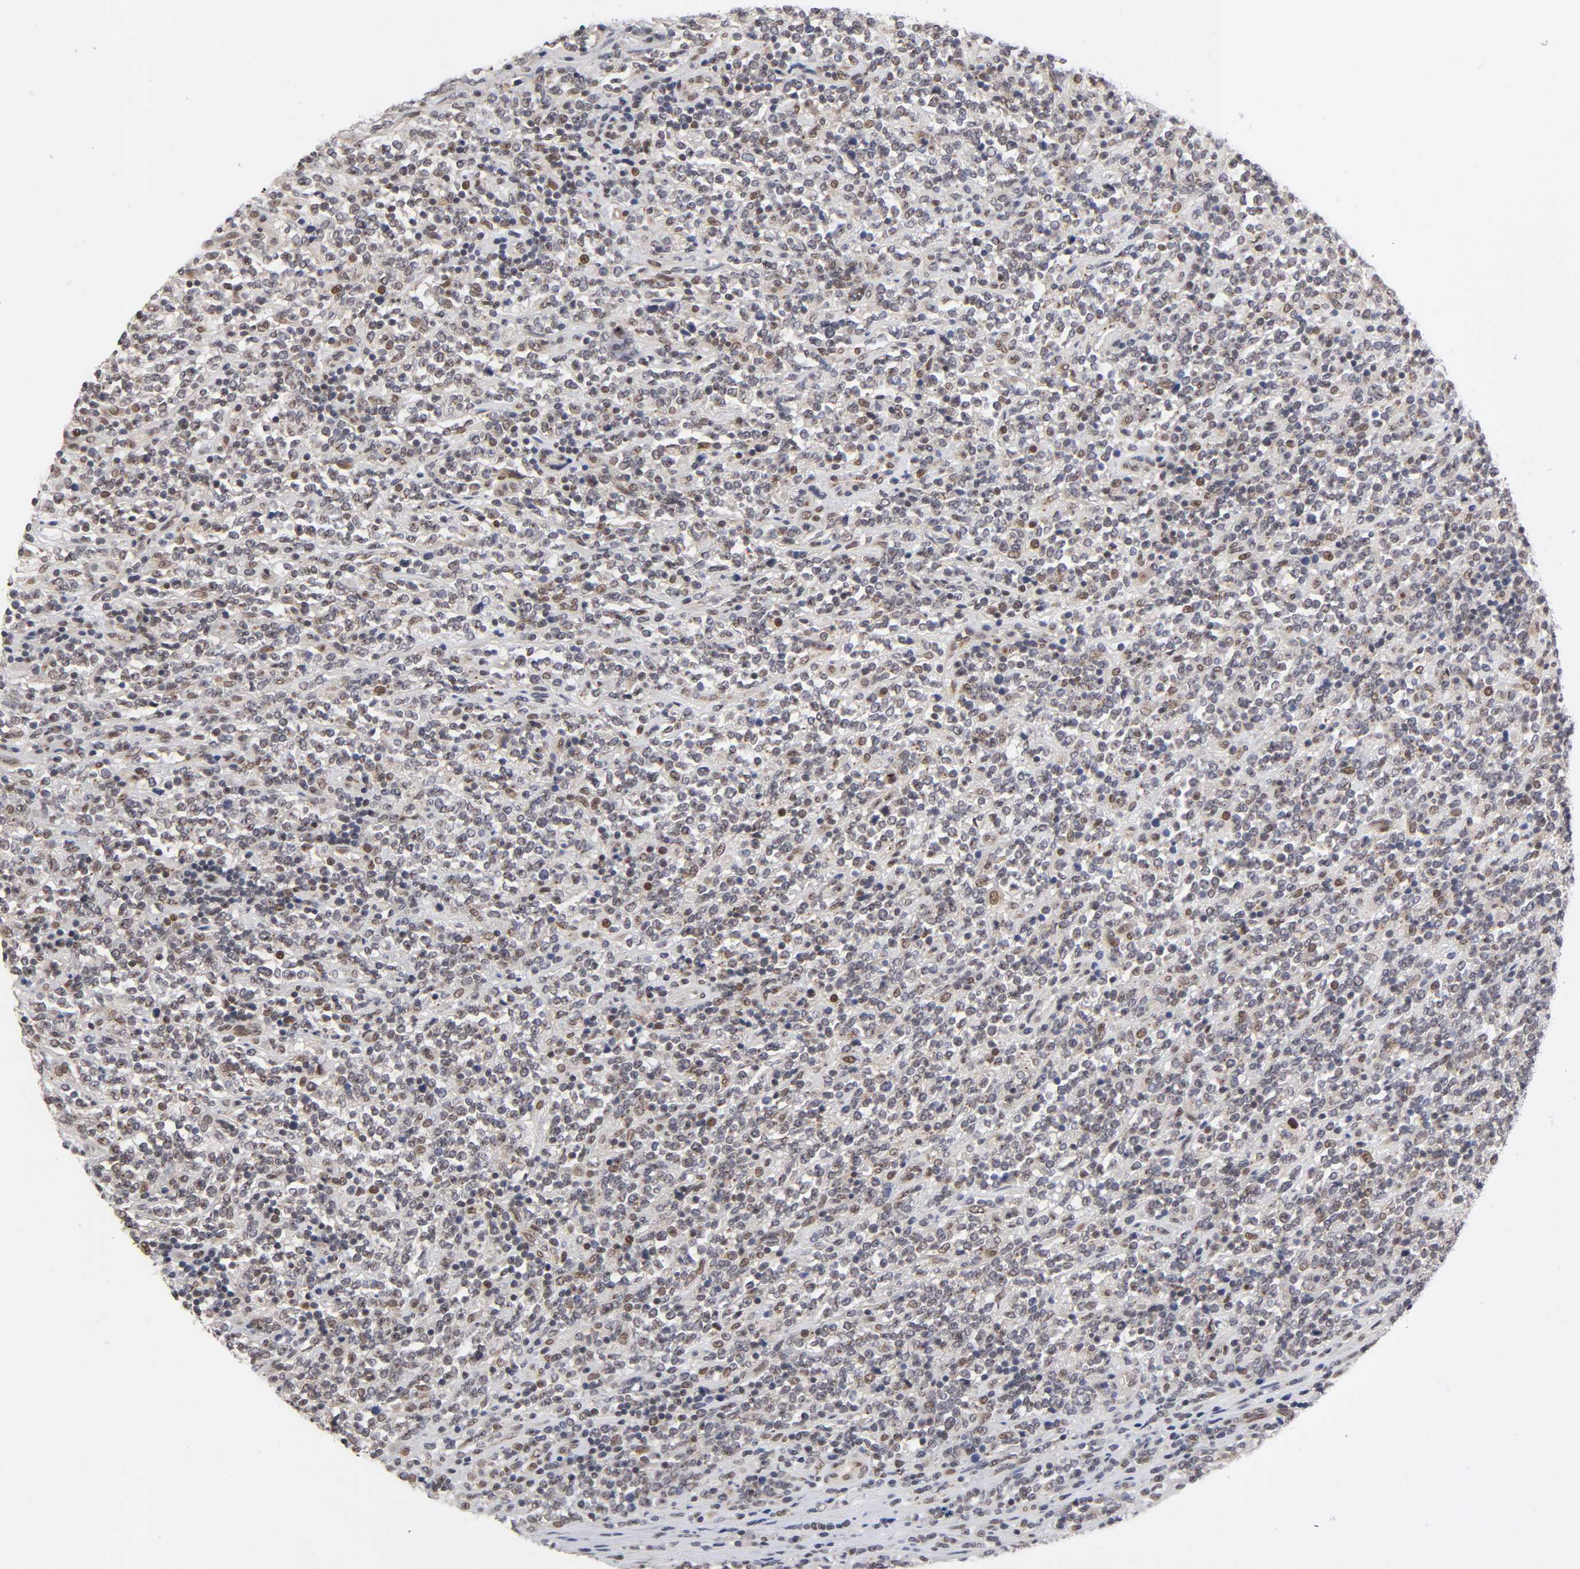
{"staining": {"intensity": "moderate", "quantity": "<25%", "location": "nuclear"}, "tissue": "lymphoma", "cell_type": "Tumor cells", "image_type": "cancer", "snomed": [{"axis": "morphology", "description": "Malignant lymphoma, non-Hodgkin's type, High grade"}, {"axis": "topography", "description": "Soft tissue"}], "caption": "Immunohistochemical staining of lymphoma exhibits low levels of moderate nuclear positivity in approximately <25% of tumor cells. (DAB (3,3'-diaminobenzidine) IHC with brightfield microscopy, high magnification).", "gene": "EP300", "patient": {"sex": "male", "age": 18}}